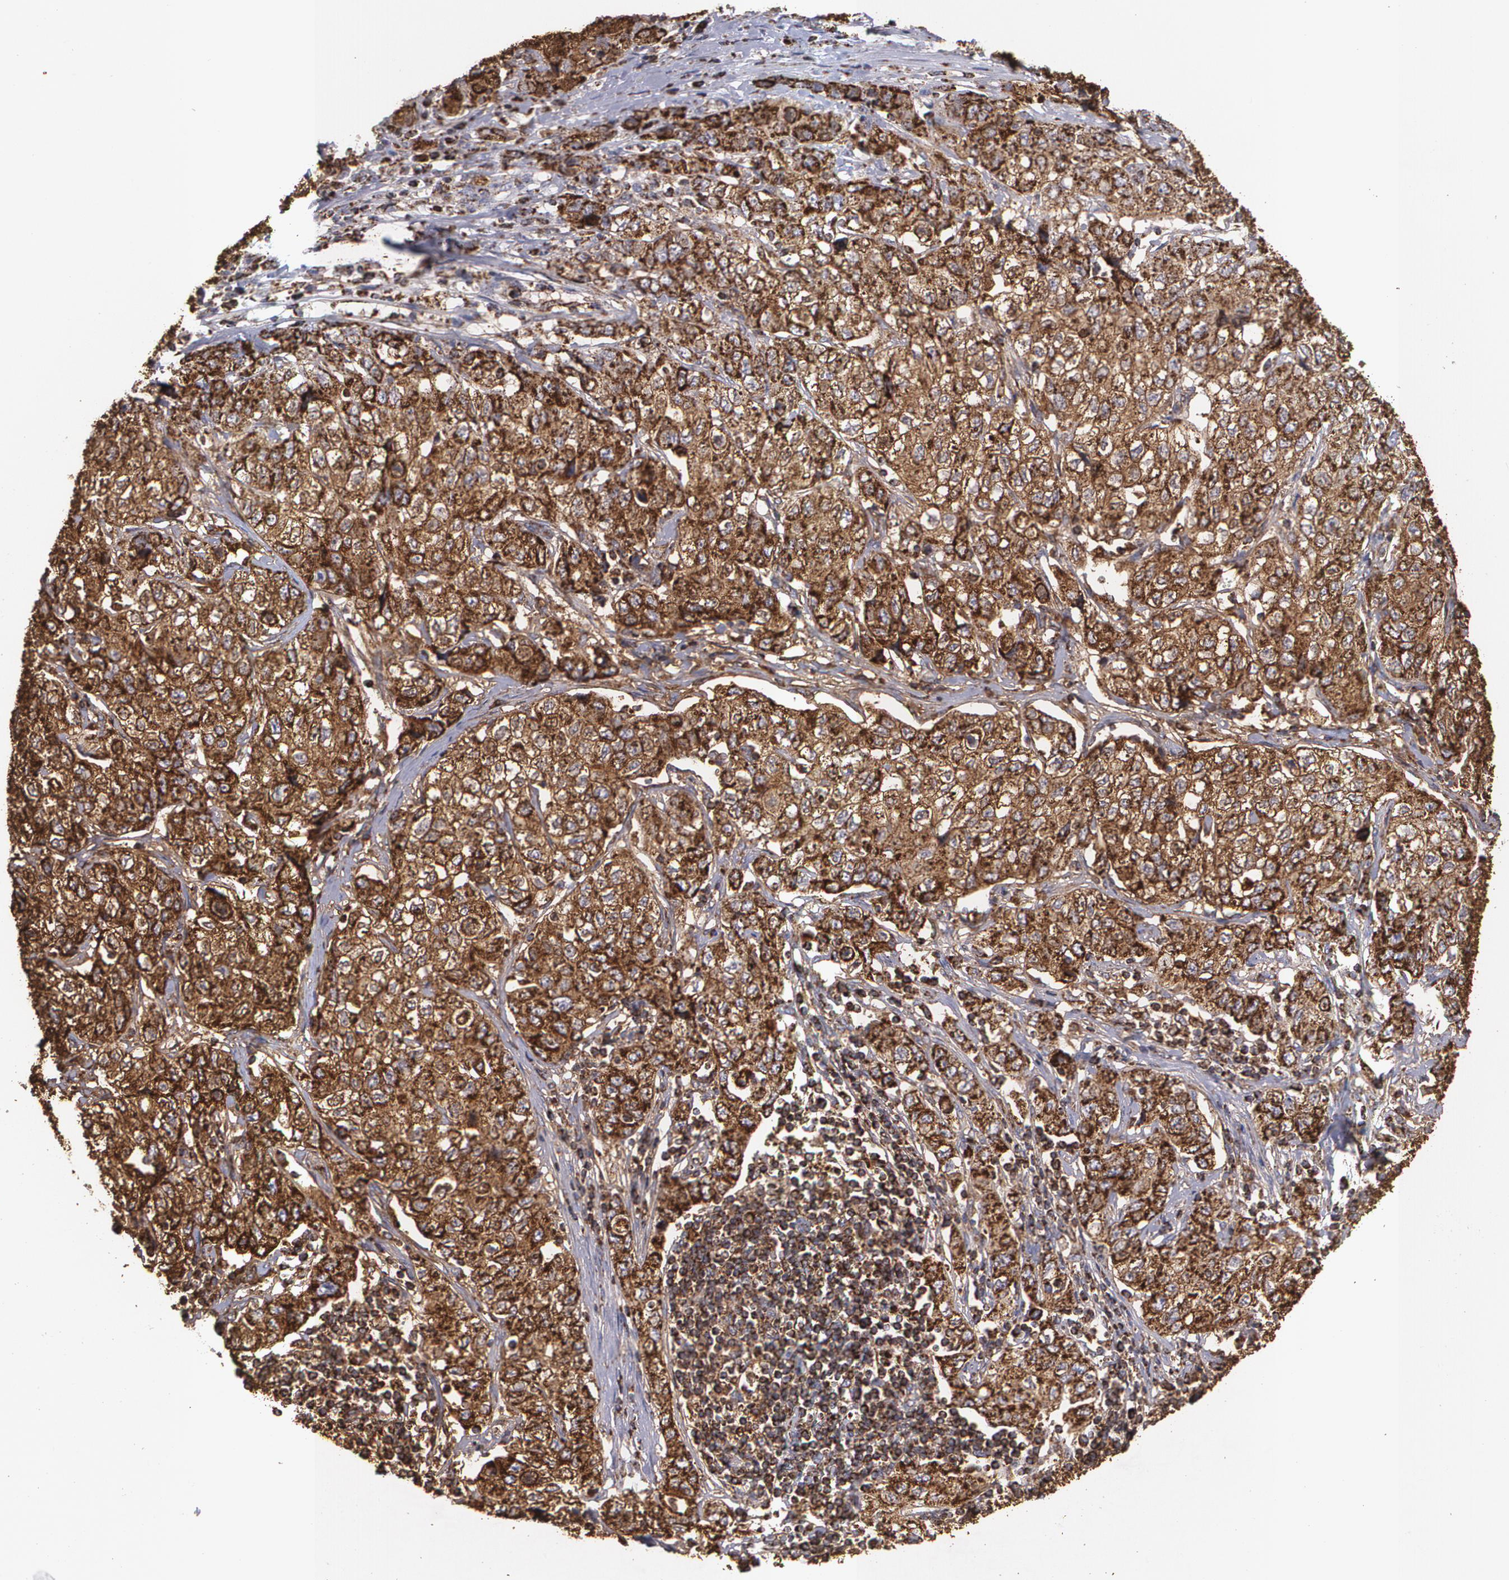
{"staining": {"intensity": "strong", "quantity": ">75%", "location": "cytoplasmic/membranous"}, "tissue": "stomach cancer", "cell_type": "Tumor cells", "image_type": "cancer", "snomed": [{"axis": "morphology", "description": "Adenocarcinoma, NOS"}, {"axis": "topography", "description": "Stomach"}], "caption": "Immunohistochemistry (IHC) (DAB) staining of human adenocarcinoma (stomach) exhibits strong cytoplasmic/membranous protein positivity in about >75% of tumor cells.", "gene": "HSPD1", "patient": {"sex": "male", "age": 48}}